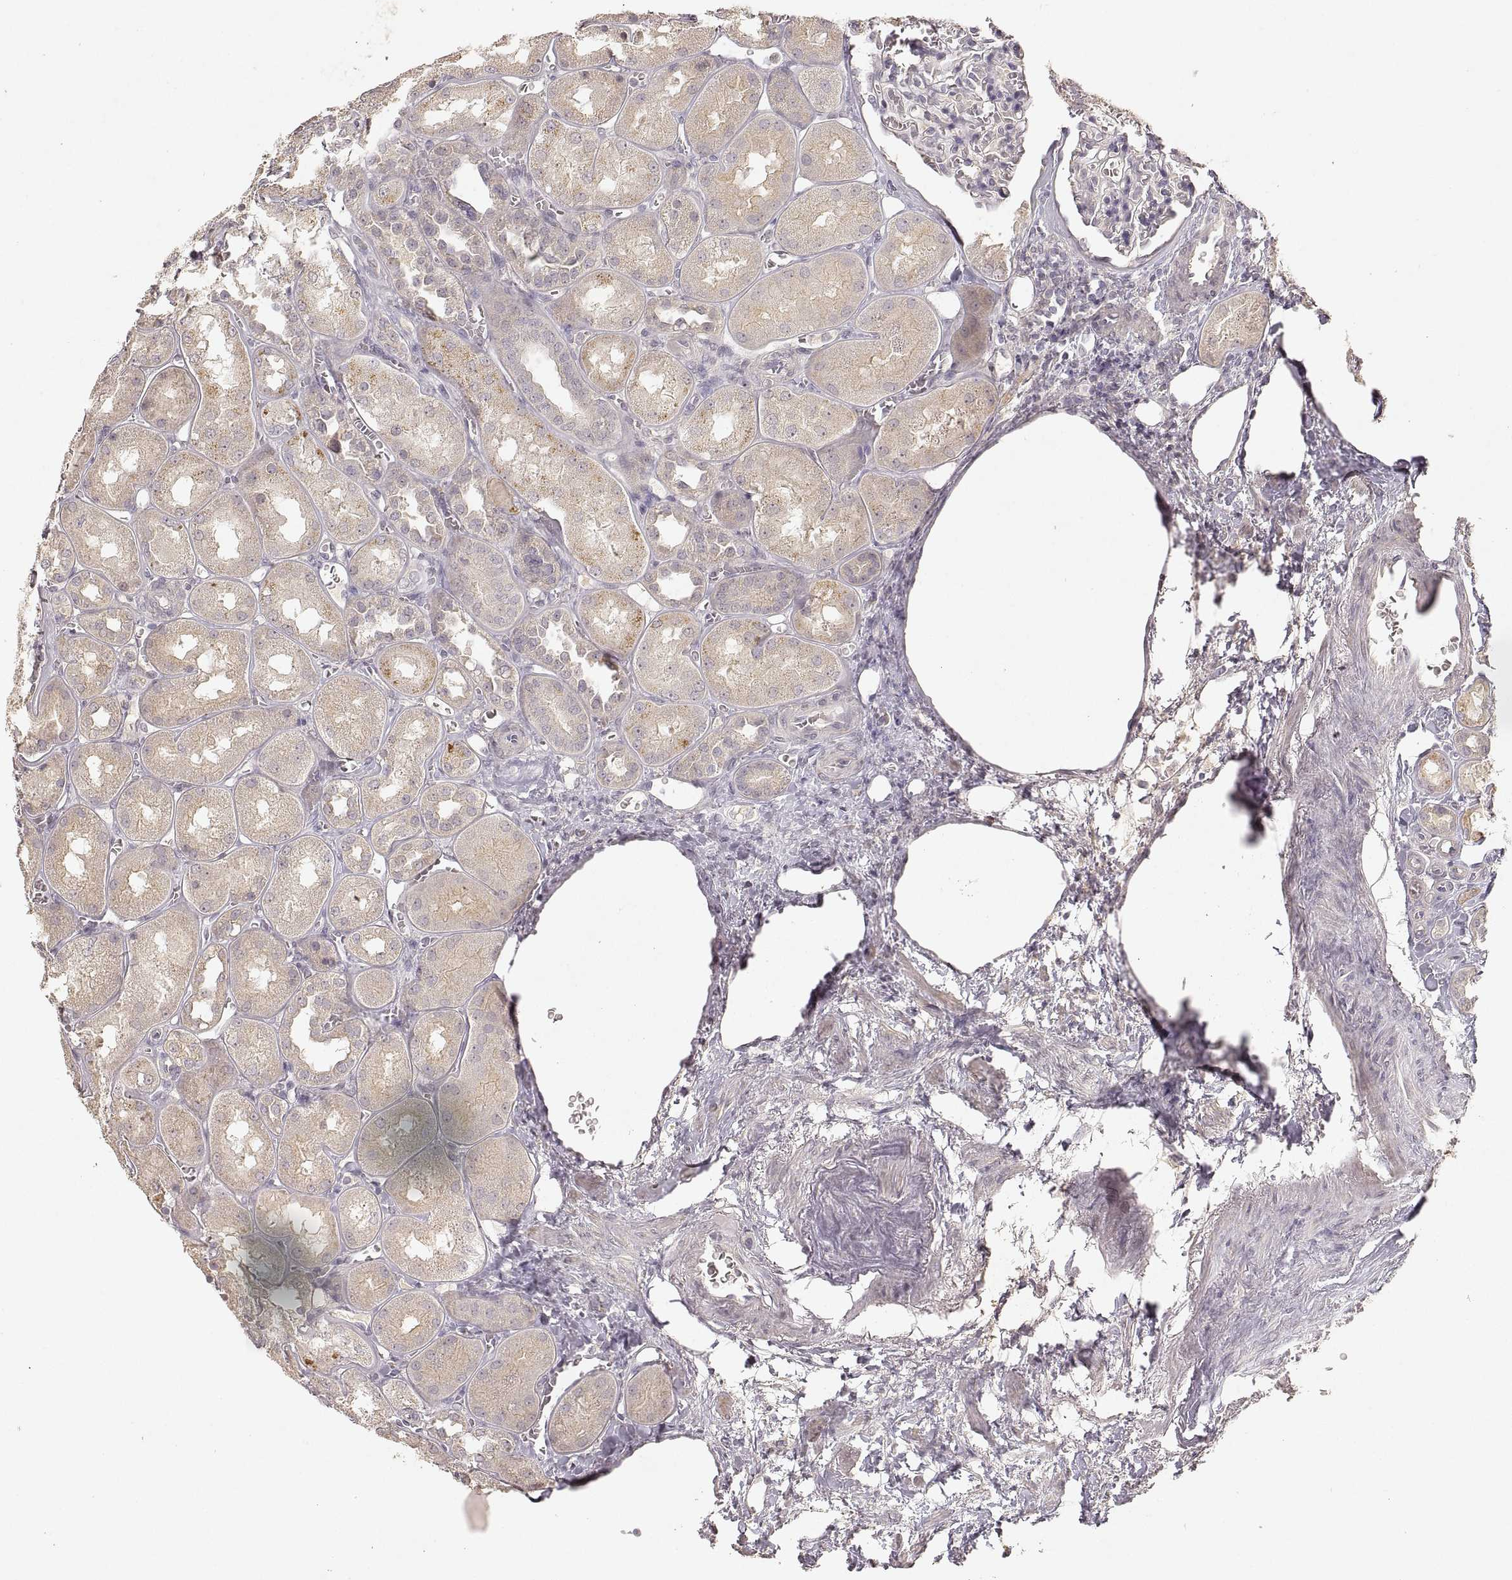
{"staining": {"intensity": "negative", "quantity": "none", "location": "none"}, "tissue": "kidney", "cell_type": "Cells in glomeruli", "image_type": "normal", "snomed": [{"axis": "morphology", "description": "Normal tissue, NOS"}, {"axis": "topography", "description": "Kidney"}], "caption": "The image demonstrates no staining of cells in glomeruli in unremarkable kidney. The staining was performed using DAB (3,3'-diaminobenzidine) to visualize the protein expression in brown, while the nuclei were stained in blue with hematoxylin (Magnification: 20x).", "gene": "LAMC2", "patient": {"sex": "male", "age": 73}}